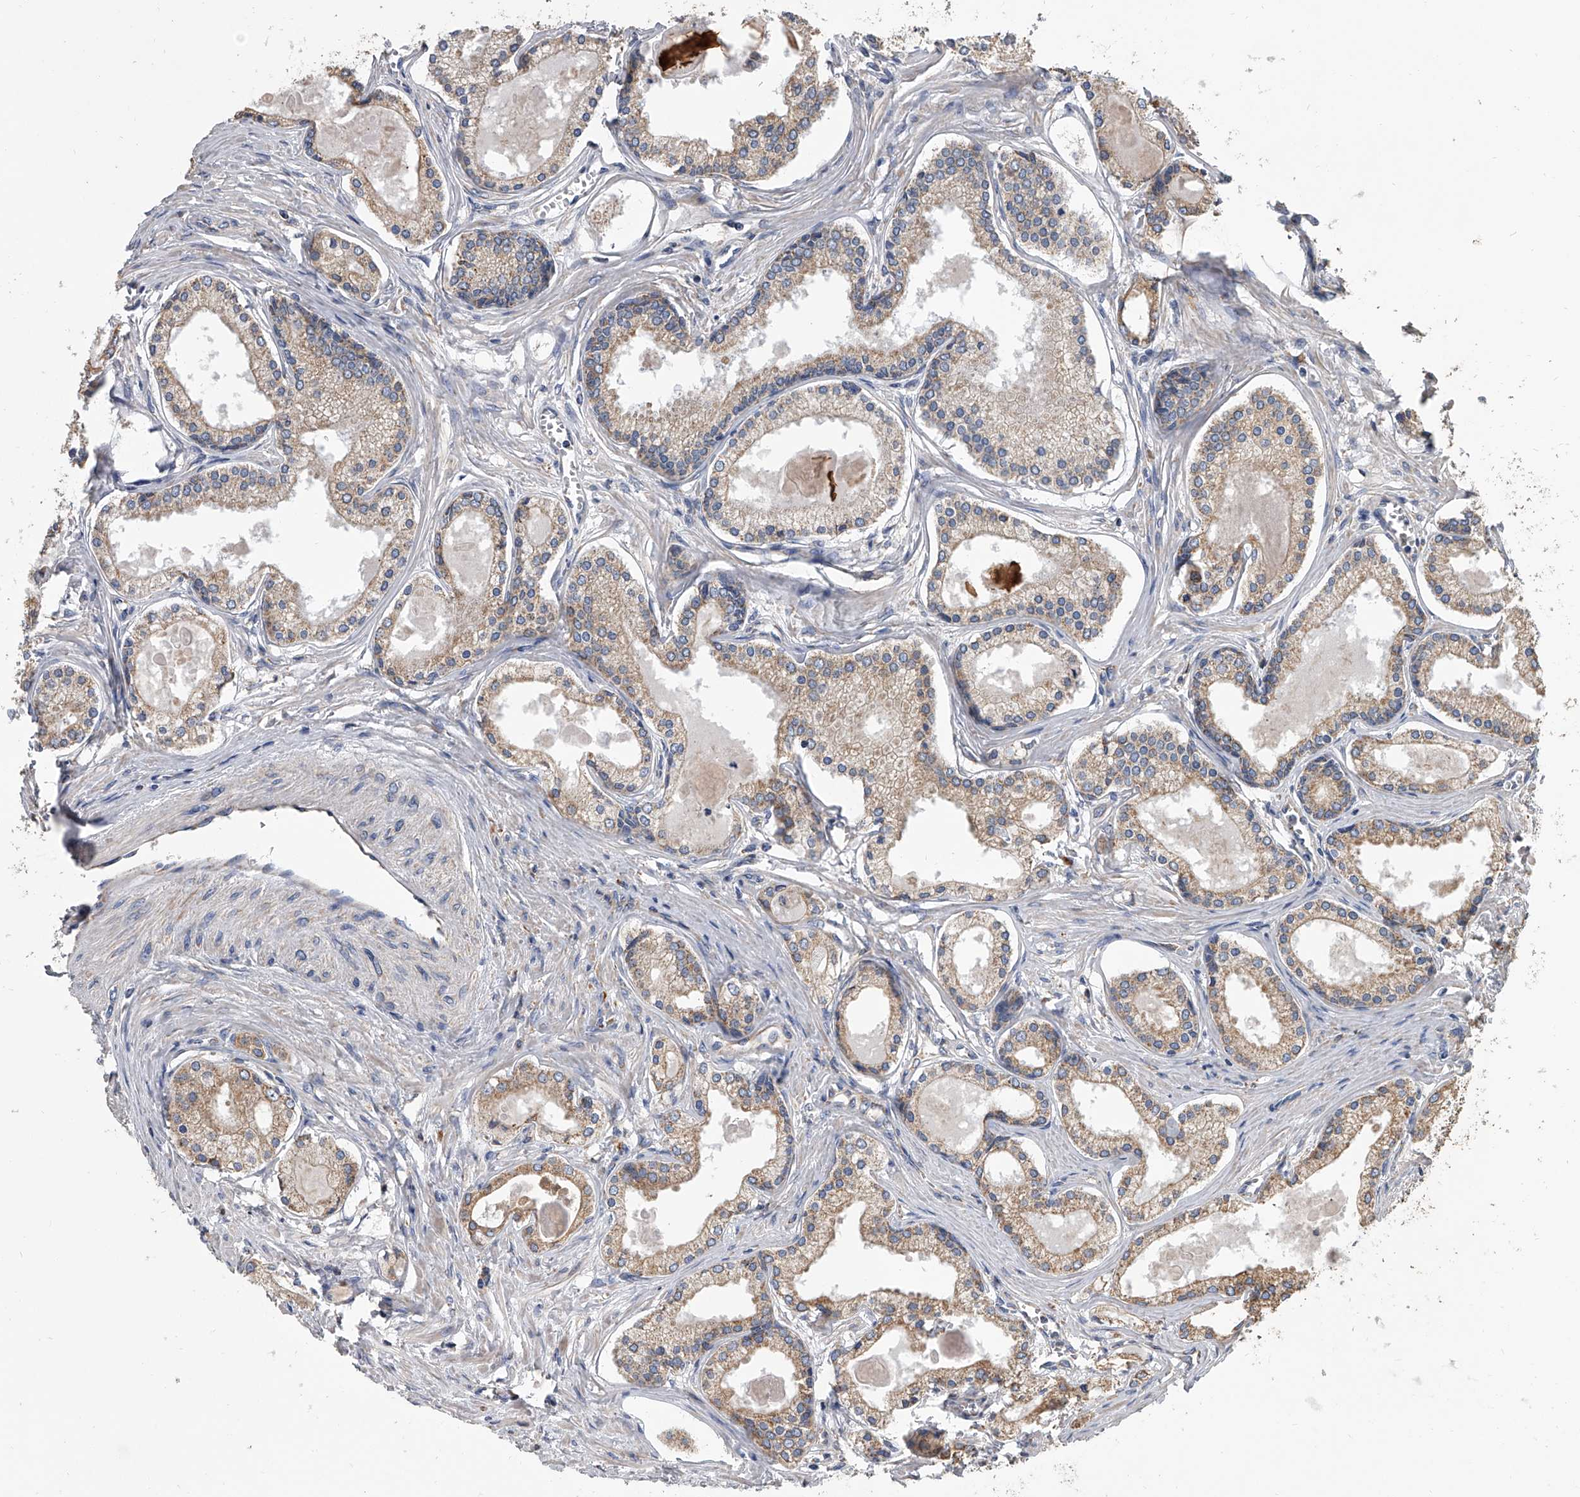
{"staining": {"intensity": "weak", "quantity": ">75%", "location": "cytoplasmic/membranous"}, "tissue": "prostate cancer", "cell_type": "Tumor cells", "image_type": "cancer", "snomed": [{"axis": "morphology", "description": "Adenocarcinoma, High grade"}, {"axis": "topography", "description": "Prostate"}], "caption": "A high-resolution image shows immunohistochemistry staining of prostate adenocarcinoma (high-grade), which exhibits weak cytoplasmic/membranous expression in approximately >75% of tumor cells.", "gene": "MRPL28", "patient": {"sex": "male", "age": 68}}